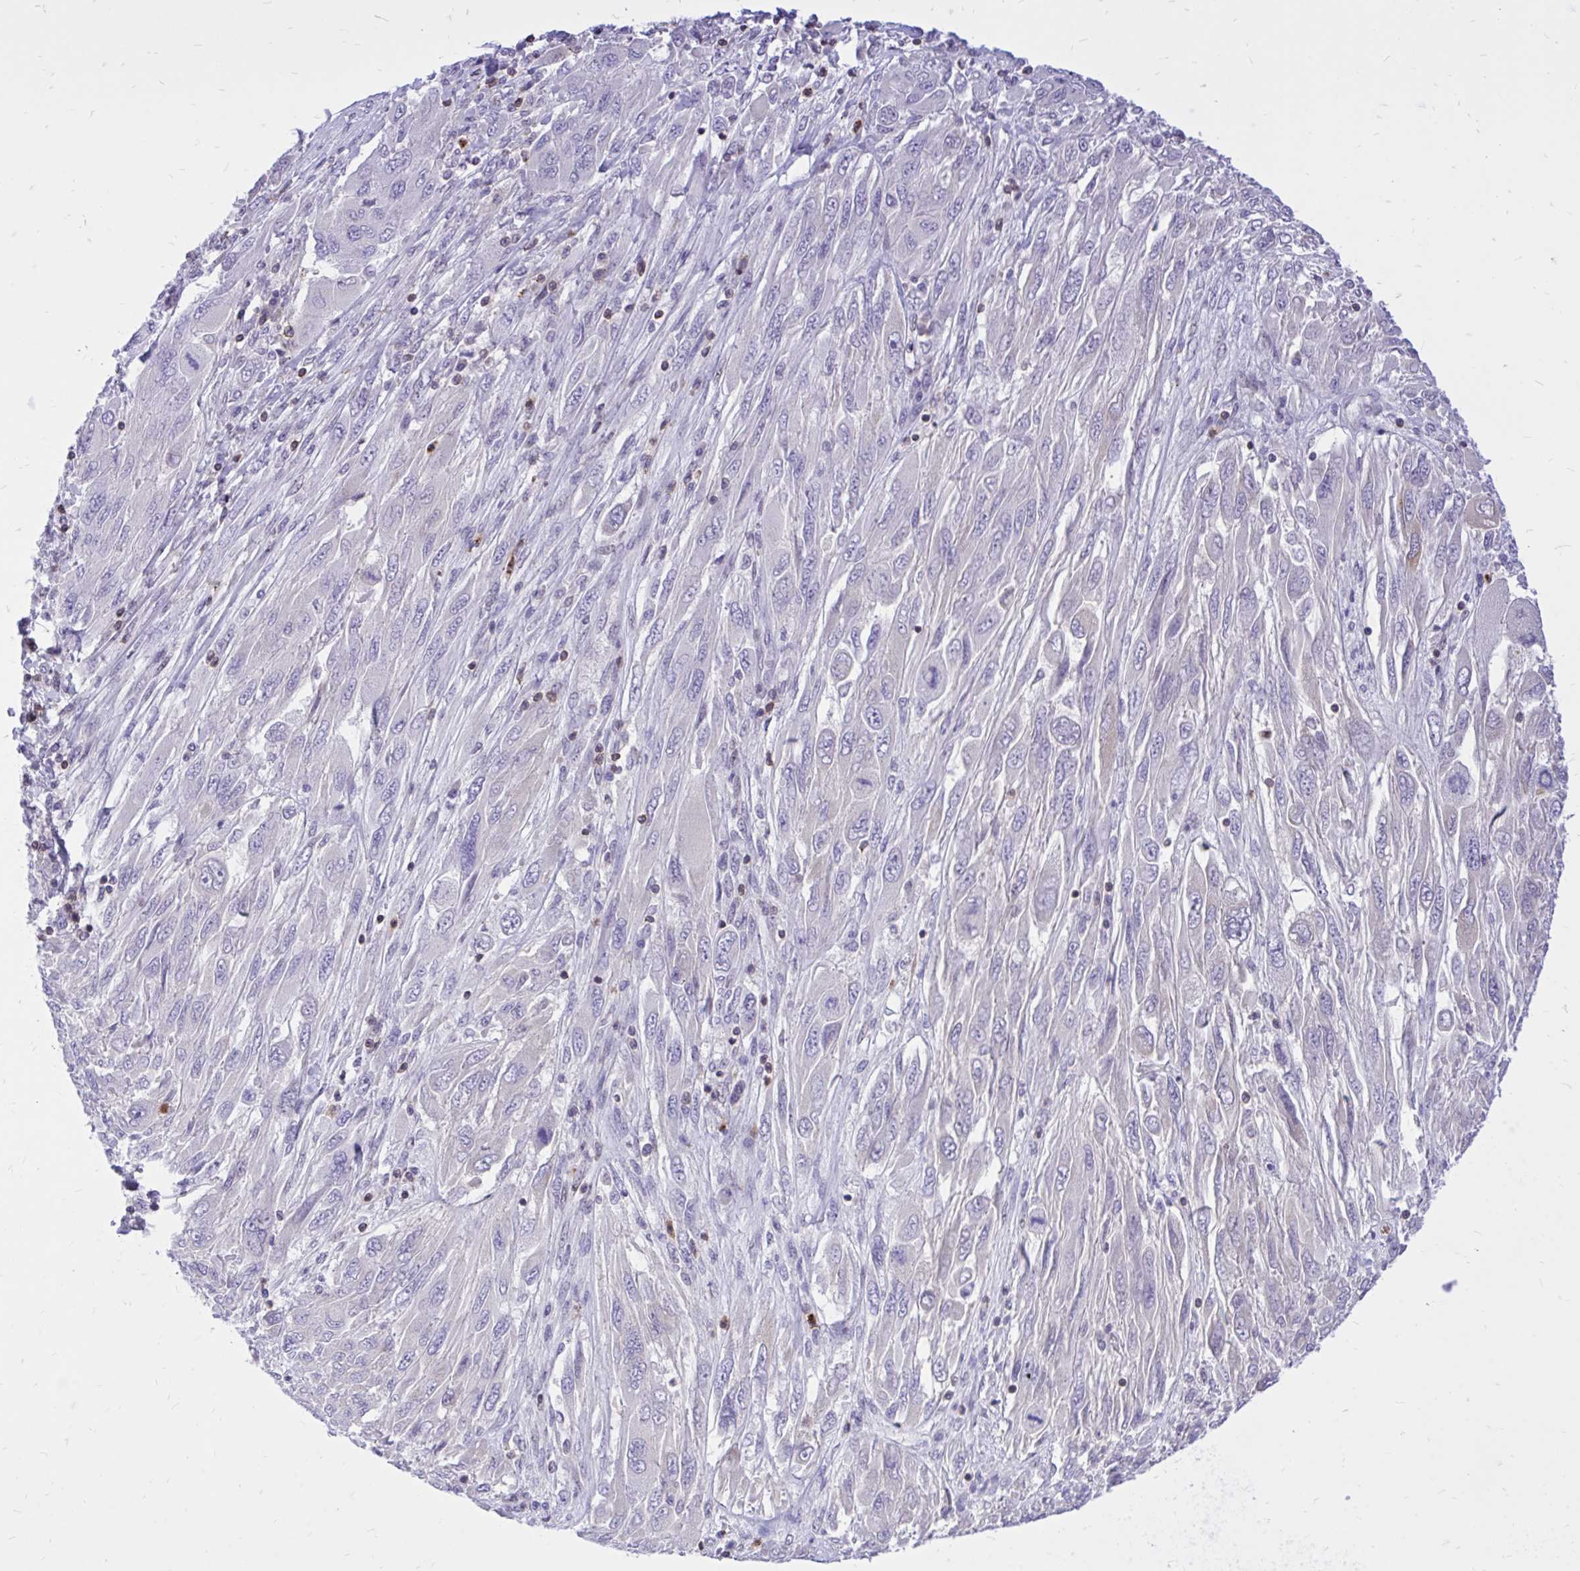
{"staining": {"intensity": "negative", "quantity": "none", "location": "none"}, "tissue": "melanoma", "cell_type": "Tumor cells", "image_type": "cancer", "snomed": [{"axis": "morphology", "description": "Malignant melanoma, NOS"}, {"axis": "topography", "description": "Skin"}], "caption": "Tumor cells are negative for protein expression in human malignant melanoma.", "gene": "CXCL8", "patient": {"sex": "female", "age": 91}}